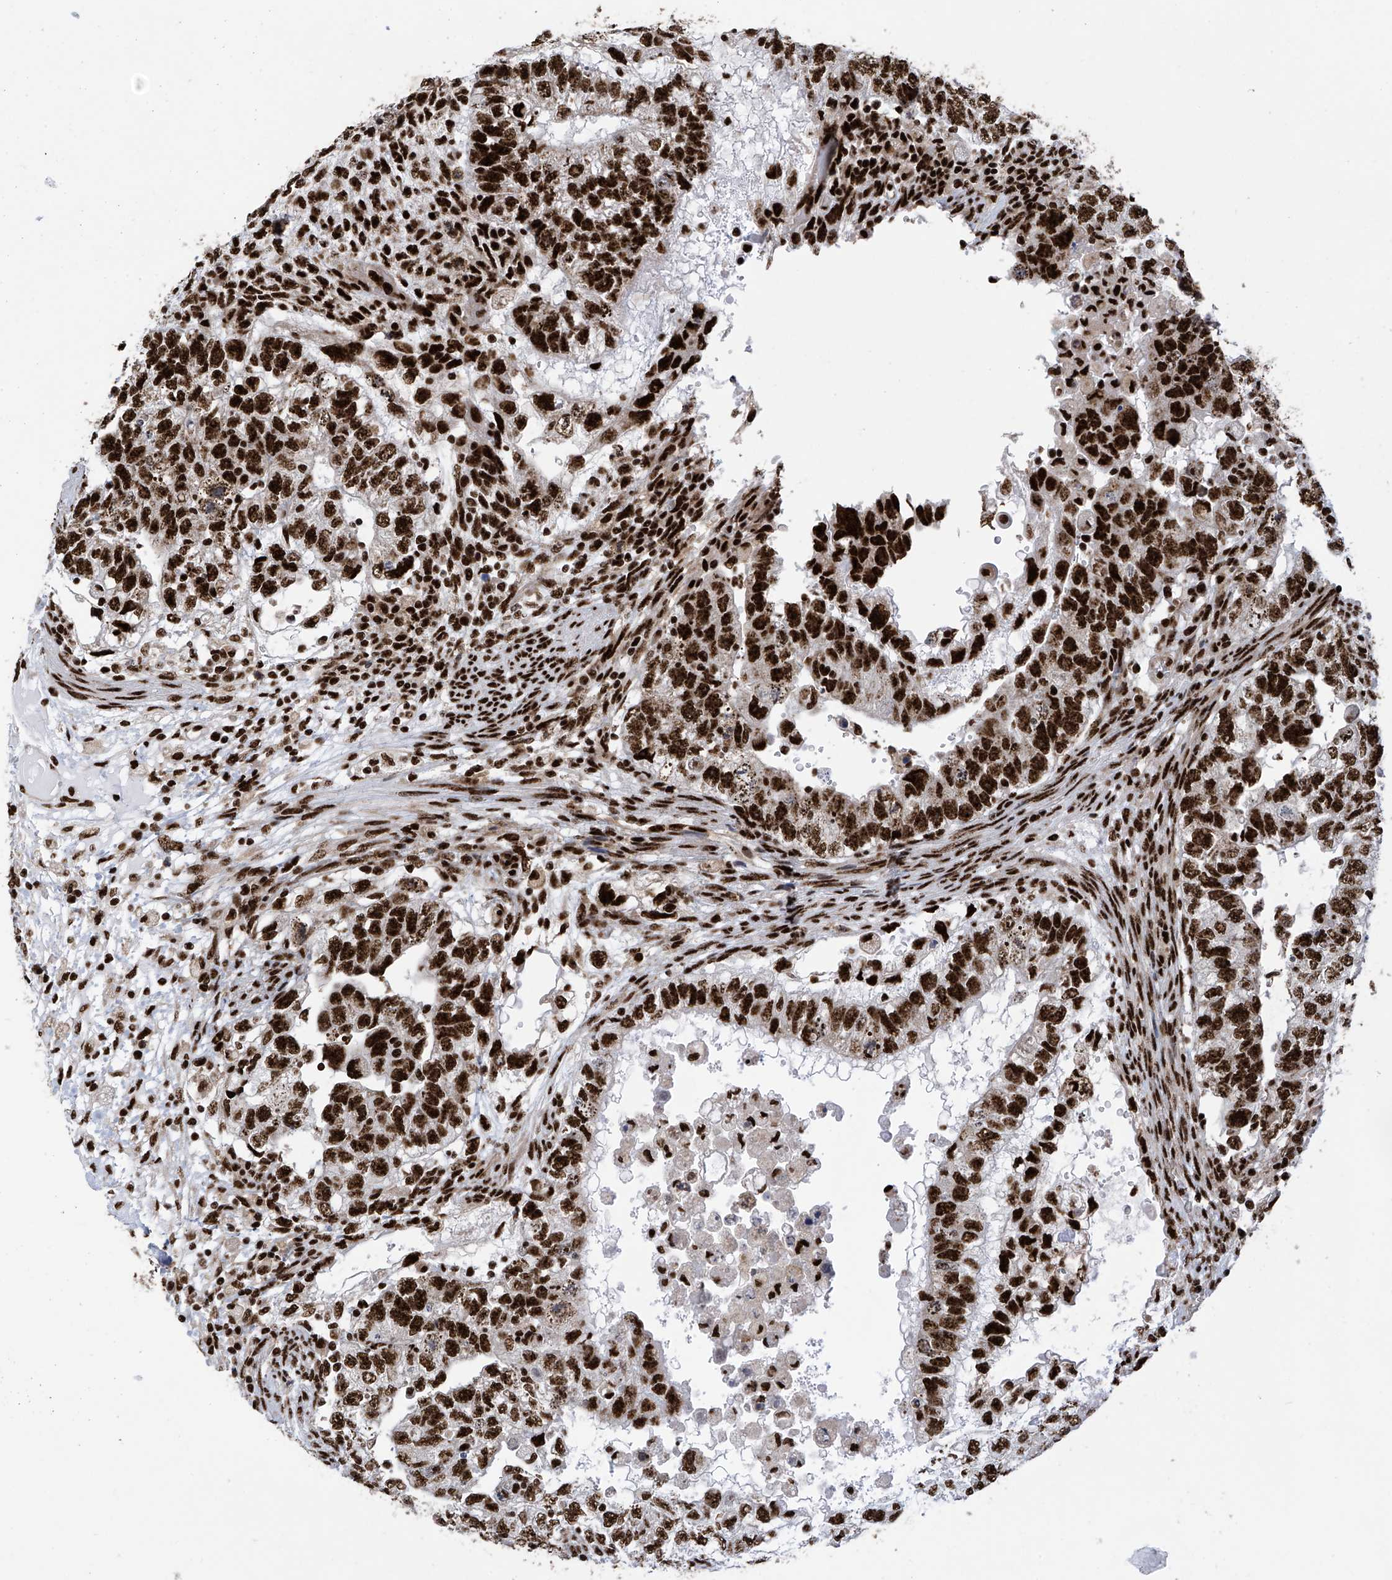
{"staining": {"intensity": "strong", "quantity": ">75%", "location": "nuclear"}, "tissue": "testis cancer", "cell_type": "Tumor cells", "image_type": "cancer", "snomed": [{"axis": "morphology", "description": "Carcinoma, Embryonal, NOS"}, {"axis": "topography", "description": "Testis"}], "caption": "High-magnification brightfield microscopy of embryonal carcinoma (testis) stained with DAB (3,3'-diaminobenzidine) (brown) and counterstained with hematoxylin (blue). tumor cells exhibit strong nuclear staining is present in about>75% of cells.", "gene": "APLF", "patient": {"sex": "male", "age": 37}}